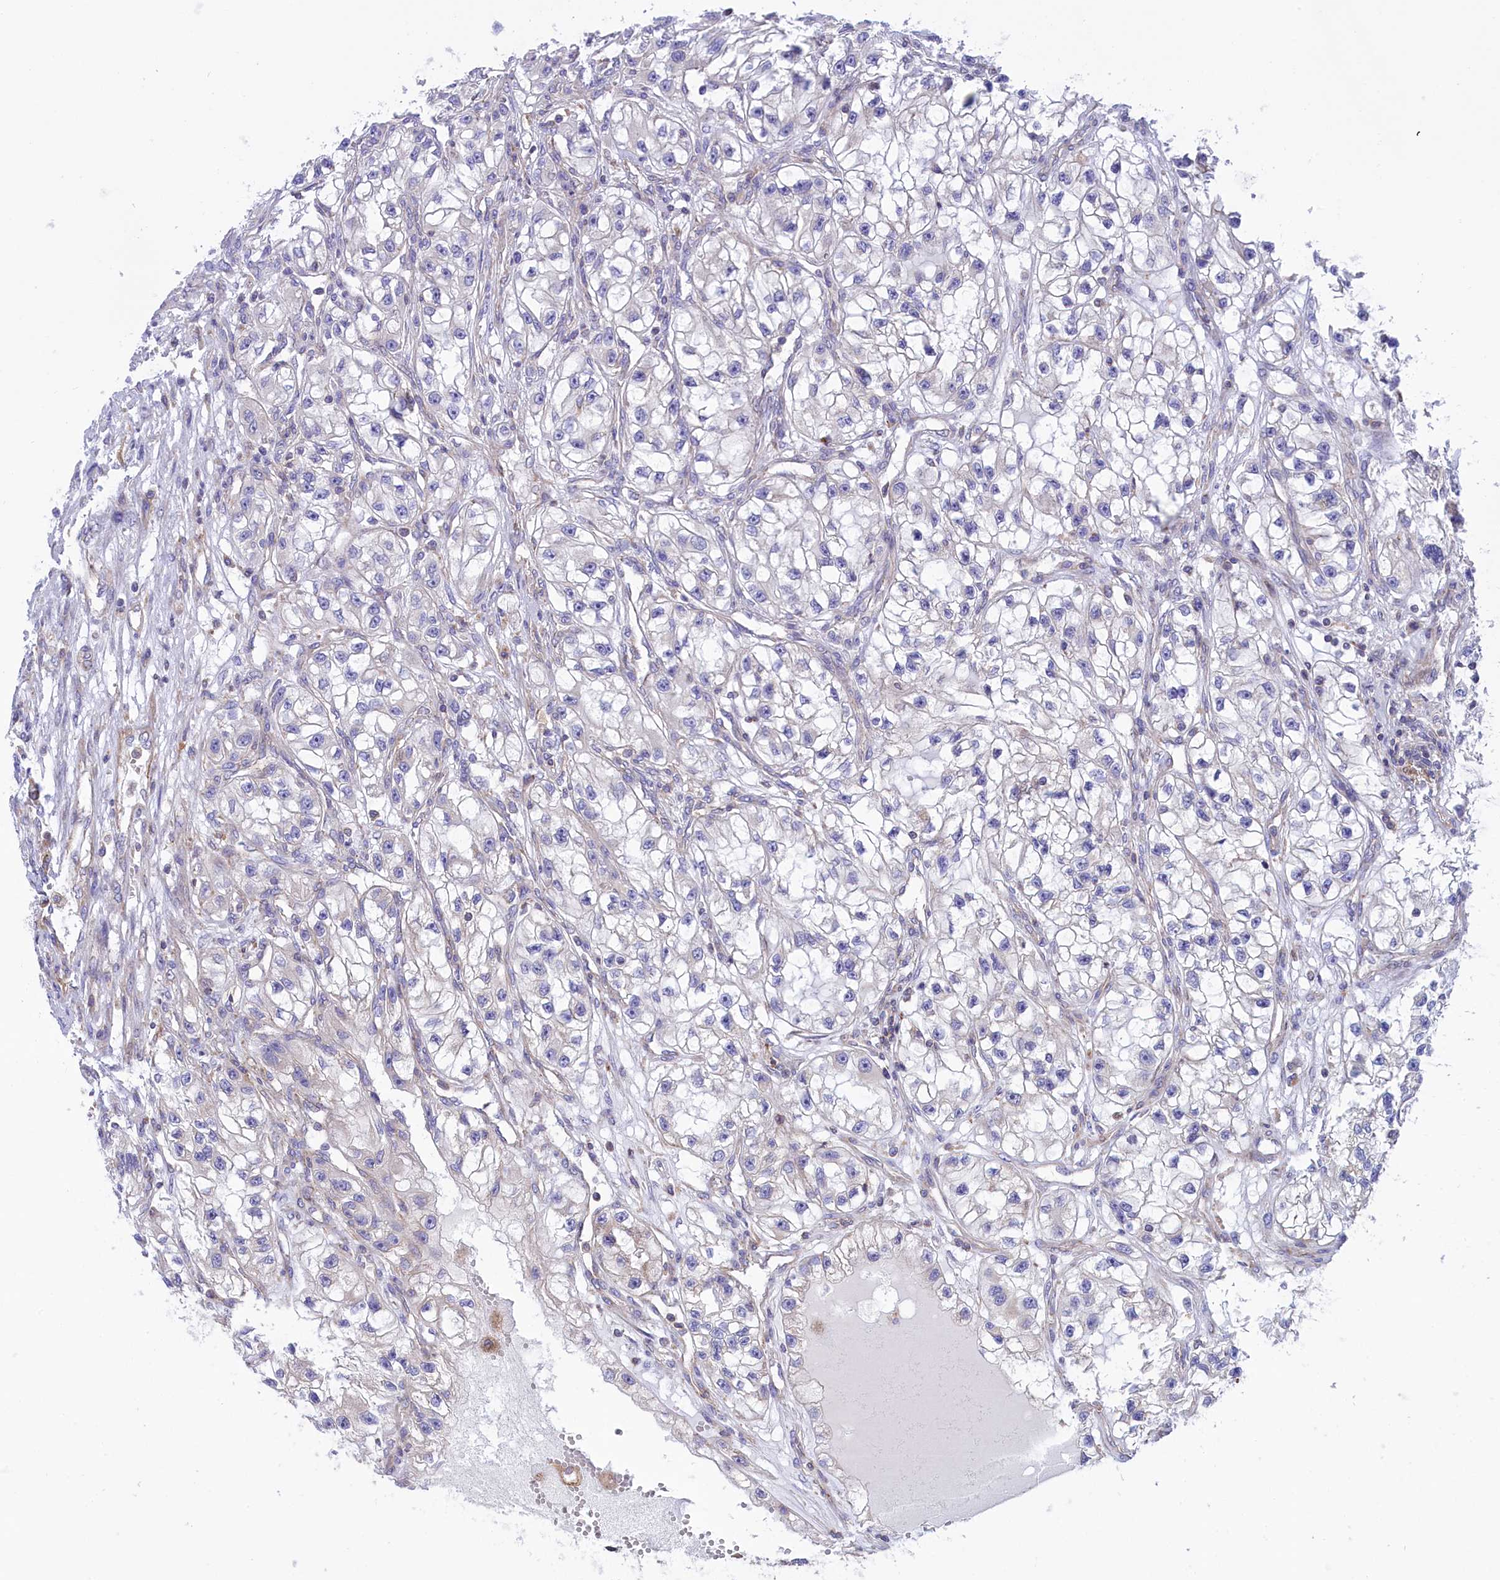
{"staining": {"intensity": "negative", "quantity": "none", "location": "none"}, "tissue": "renal cancer", "cell_type": "Tumor cells", "image_type": "cancer", "snomed": [{"axis": "morphology", "description": "Adenocarcinoma, NOS"}, {"axis": "topography", "description": "Kidney"}], "caption": "Renal cancer was stained to show a protein in brown. There is no significant positivity in tumor cells. Nuclei are stained in blue.", "gene": "CORO7-PAM16", "patient": {"sex": "female", "age": 57}}